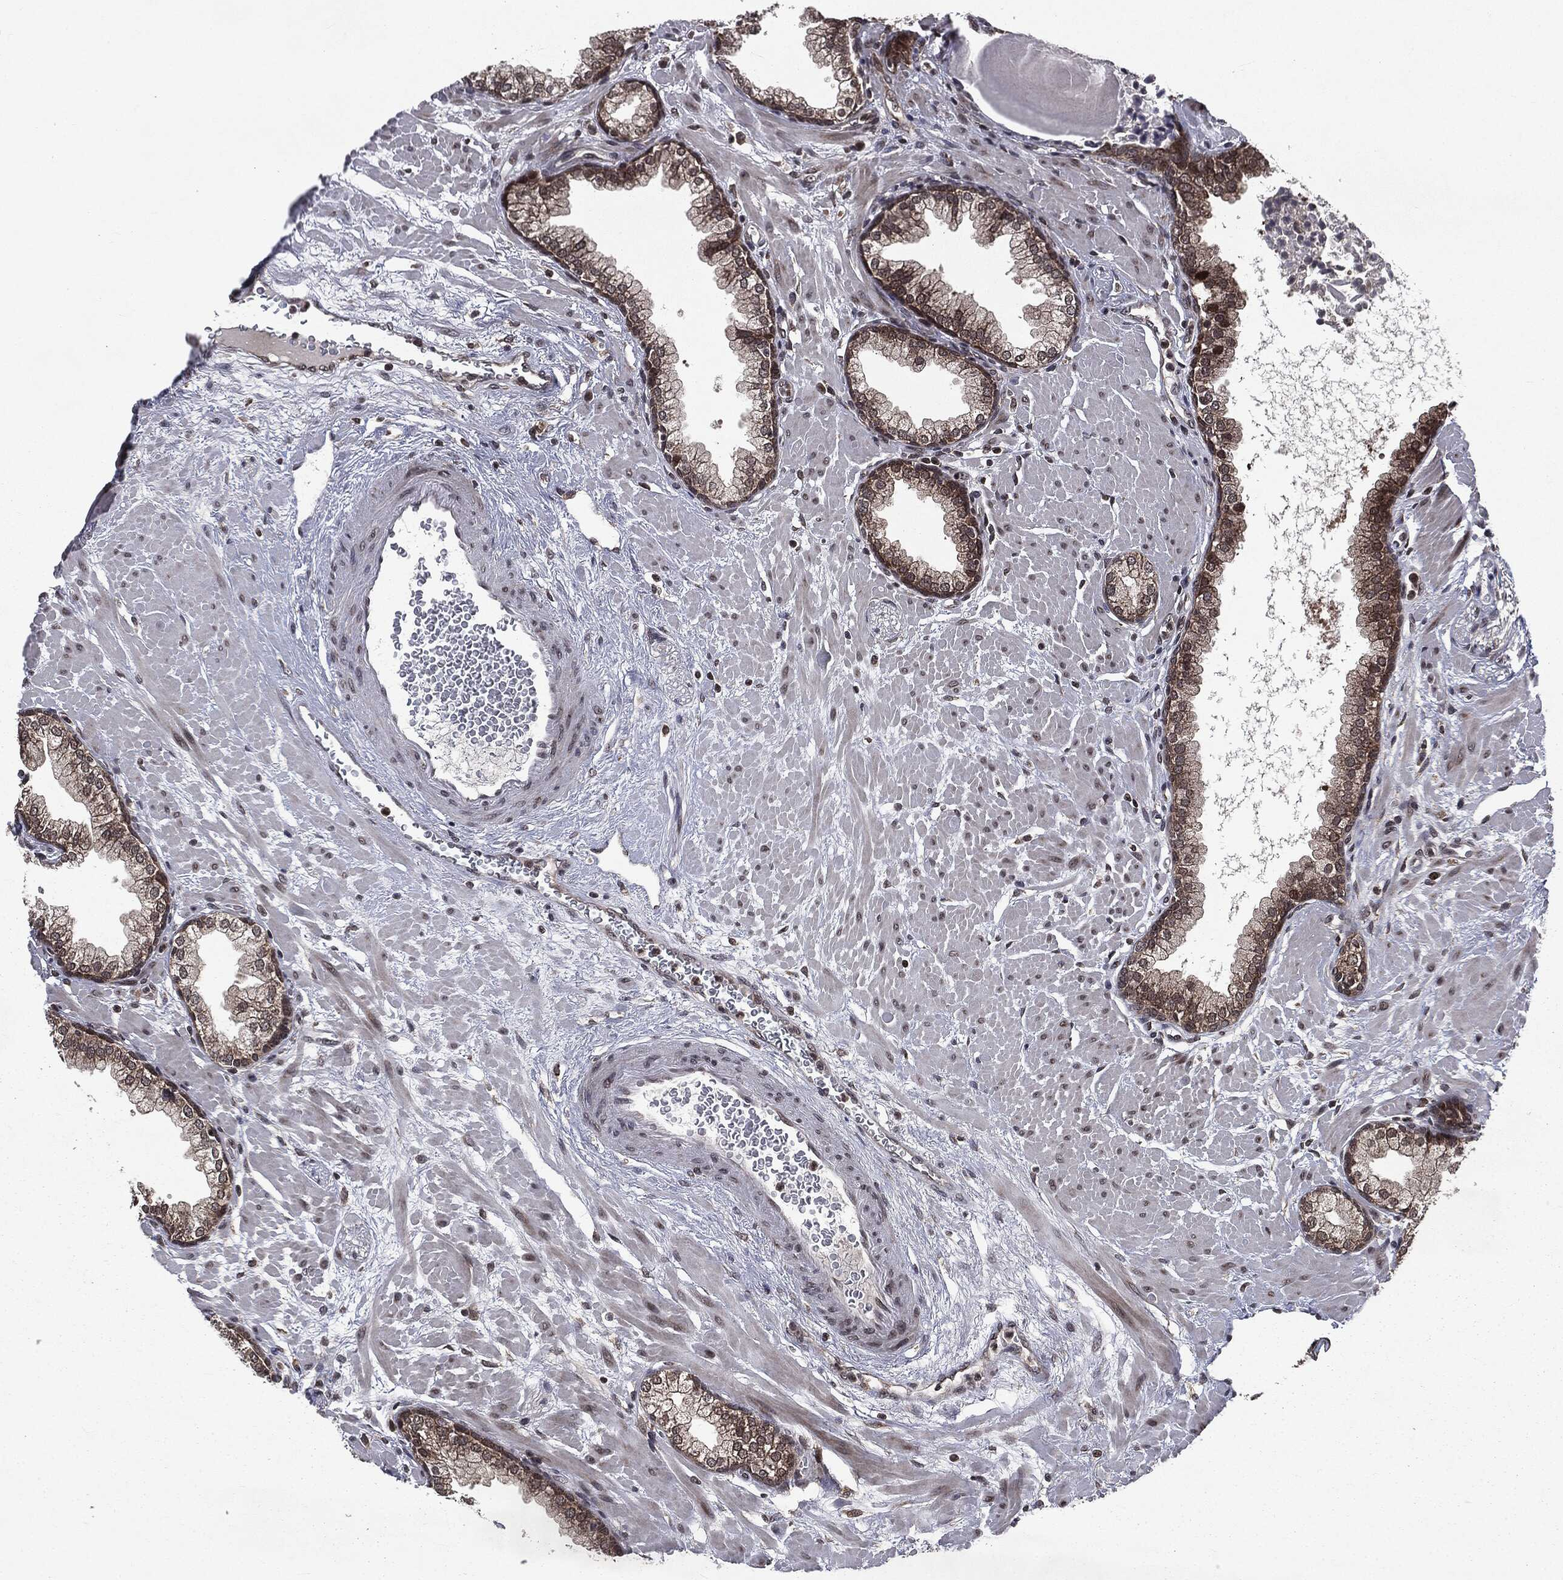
{"staining": {"intensity": "moderate", "quantity": "25%-75%", "location": "cytoplasmic/membranous,nuclear"}, "tissue": "prostate", "cell_type": "Glandular cells", "image_type": "normal", "snomed": [{"axis": "morphology", "description": "Normal tissue, NOS"}, {"axis": "topography", "description": "Prostate"}], "caption": "Immunohistochemistry (DAB) staining of unremarkable prostate exhibits moderate cytoplasmic/membranous,nuclear protein positivity in approximately 25%-75% of glandular cells. The staining was performed using DAB (3,3'-diaminobenzidine), with brown indicating positive protein expression. Nuclei are stained blue with hematoxylin.", "gene": "STAU2", "patient": {"sex": "male", "age": 63}}